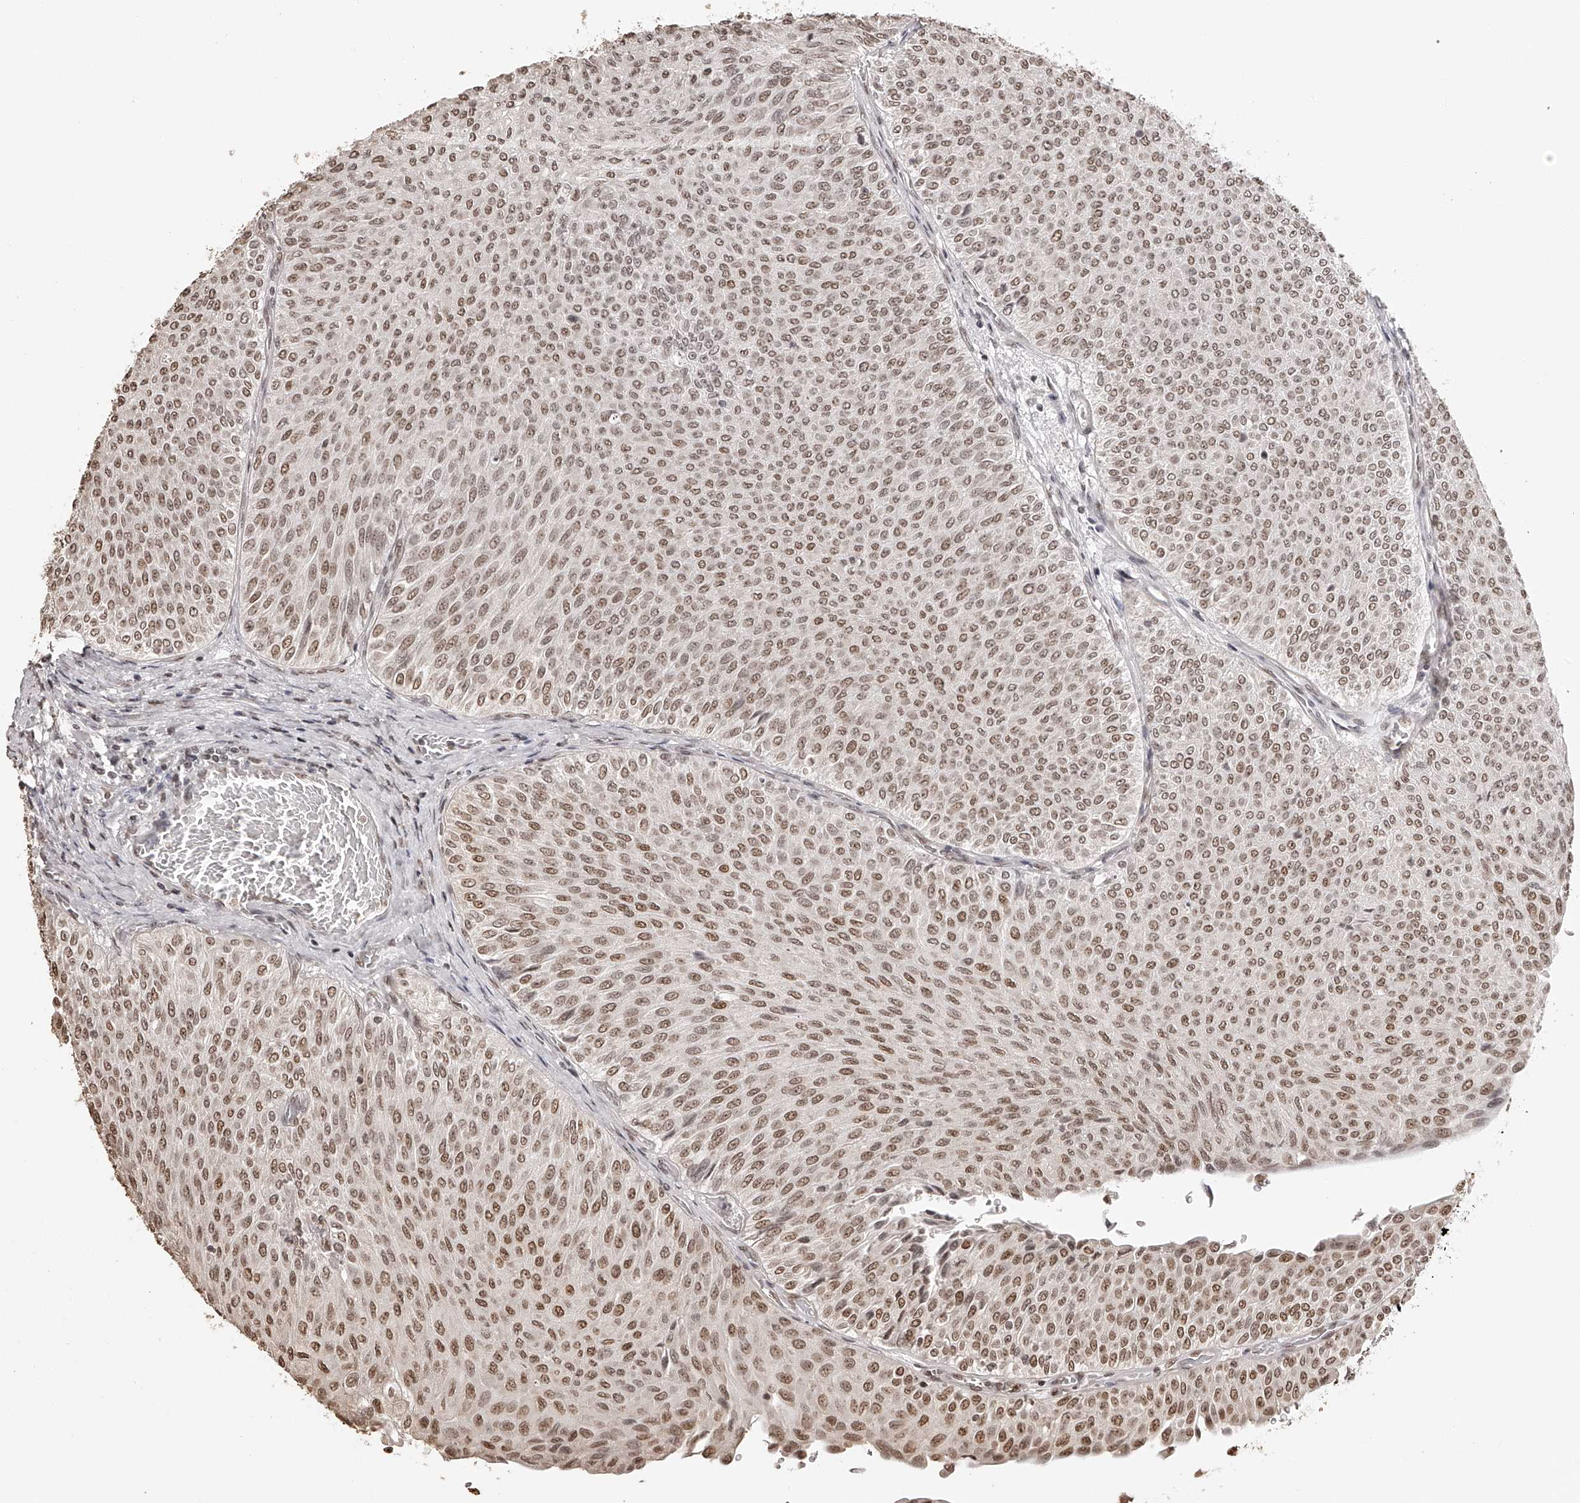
{"staining": {"intensity": "moderate", "quantity": ">75%", "location": "nuclear"}, "tissue": "urothelial cancer", "cell_type": "Tumor cells", "image_type": "cancer", "snomed": [{"axis": "morphology", "description": "Urothelial carcinoma, Low grade"}, {"axis": "topography", "description": "Urinary bladder"}], "caption": "An IHC histopathology image of tumor tissue is shown. Protein staining in brown labels moderate nuclear positivity in low-grade urothelial carcinoma within tumor cells. The protein of interest is stained brown, and the nuclei are stained in blue (DAB (3,3'-diaminobenzidine) IHC with brightfield microscopy, high magnification).", "gene": "ZNF503", "patient": {"sex": "male", "age": 78}}